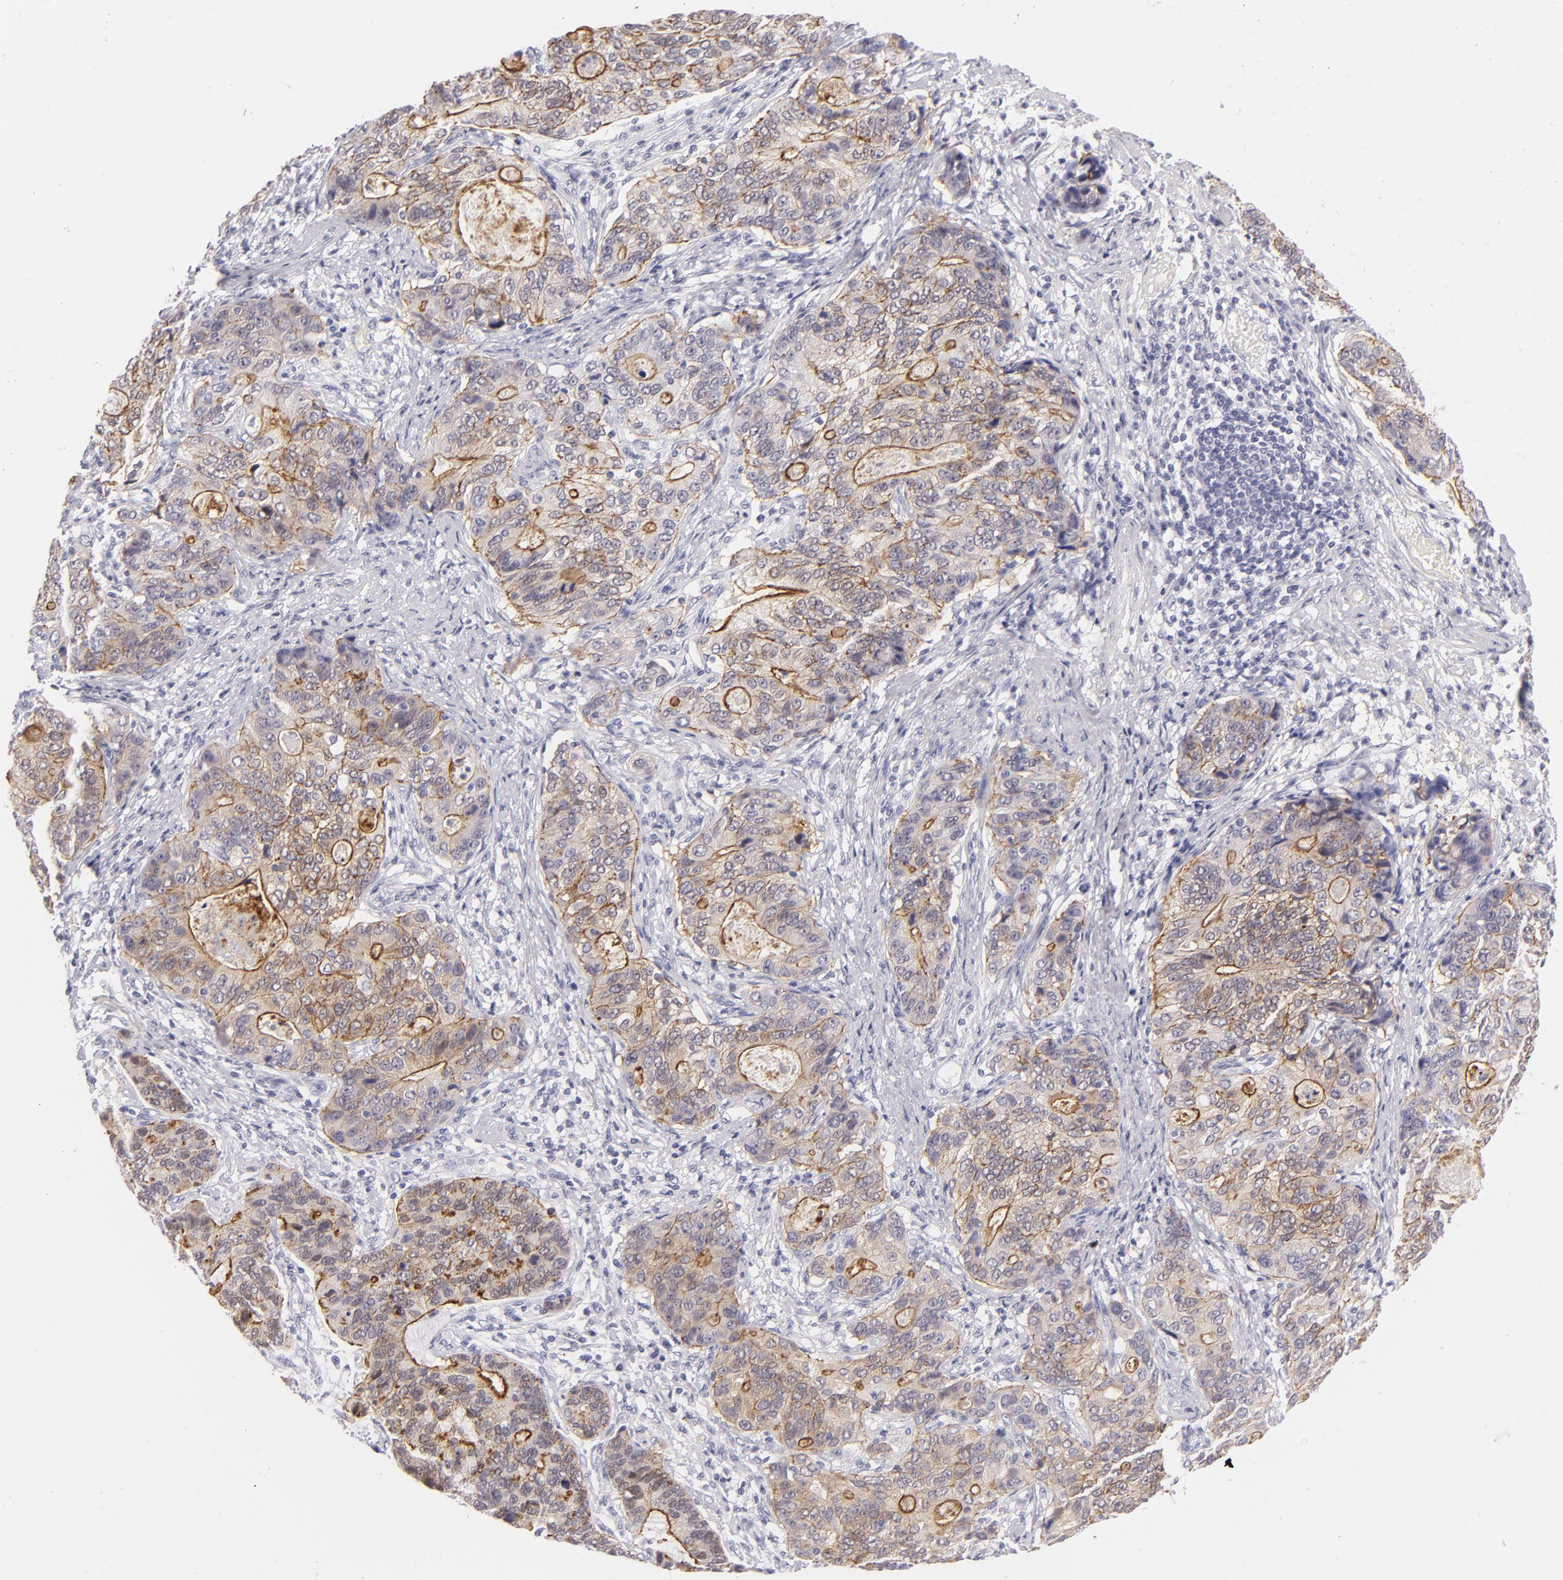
{"staining": {"intensity": "moderate", "quantity": ">75%", "location": "cytoplasmic/membranous"}, "tissue": "stomach cancer", "cell_type": "Tumor cells", "image_type": "cancer", "snomed": [{"axis": "morphology", "description": "Adenocarcinoma, NOS"}, {"axis": "topography", "description": "Esophagus"}, {"axis": "topography", "description": "Stomach"}], "caption": "An image showing moderate cytoplasmic/membranous positivity in about >75% of tumor cells in stomach cancer (adenocarcinoma), as visualized by brown immunohistochemical staining.", "gene": "VIL1", "patient": {"sex": "male", "age": 74}}